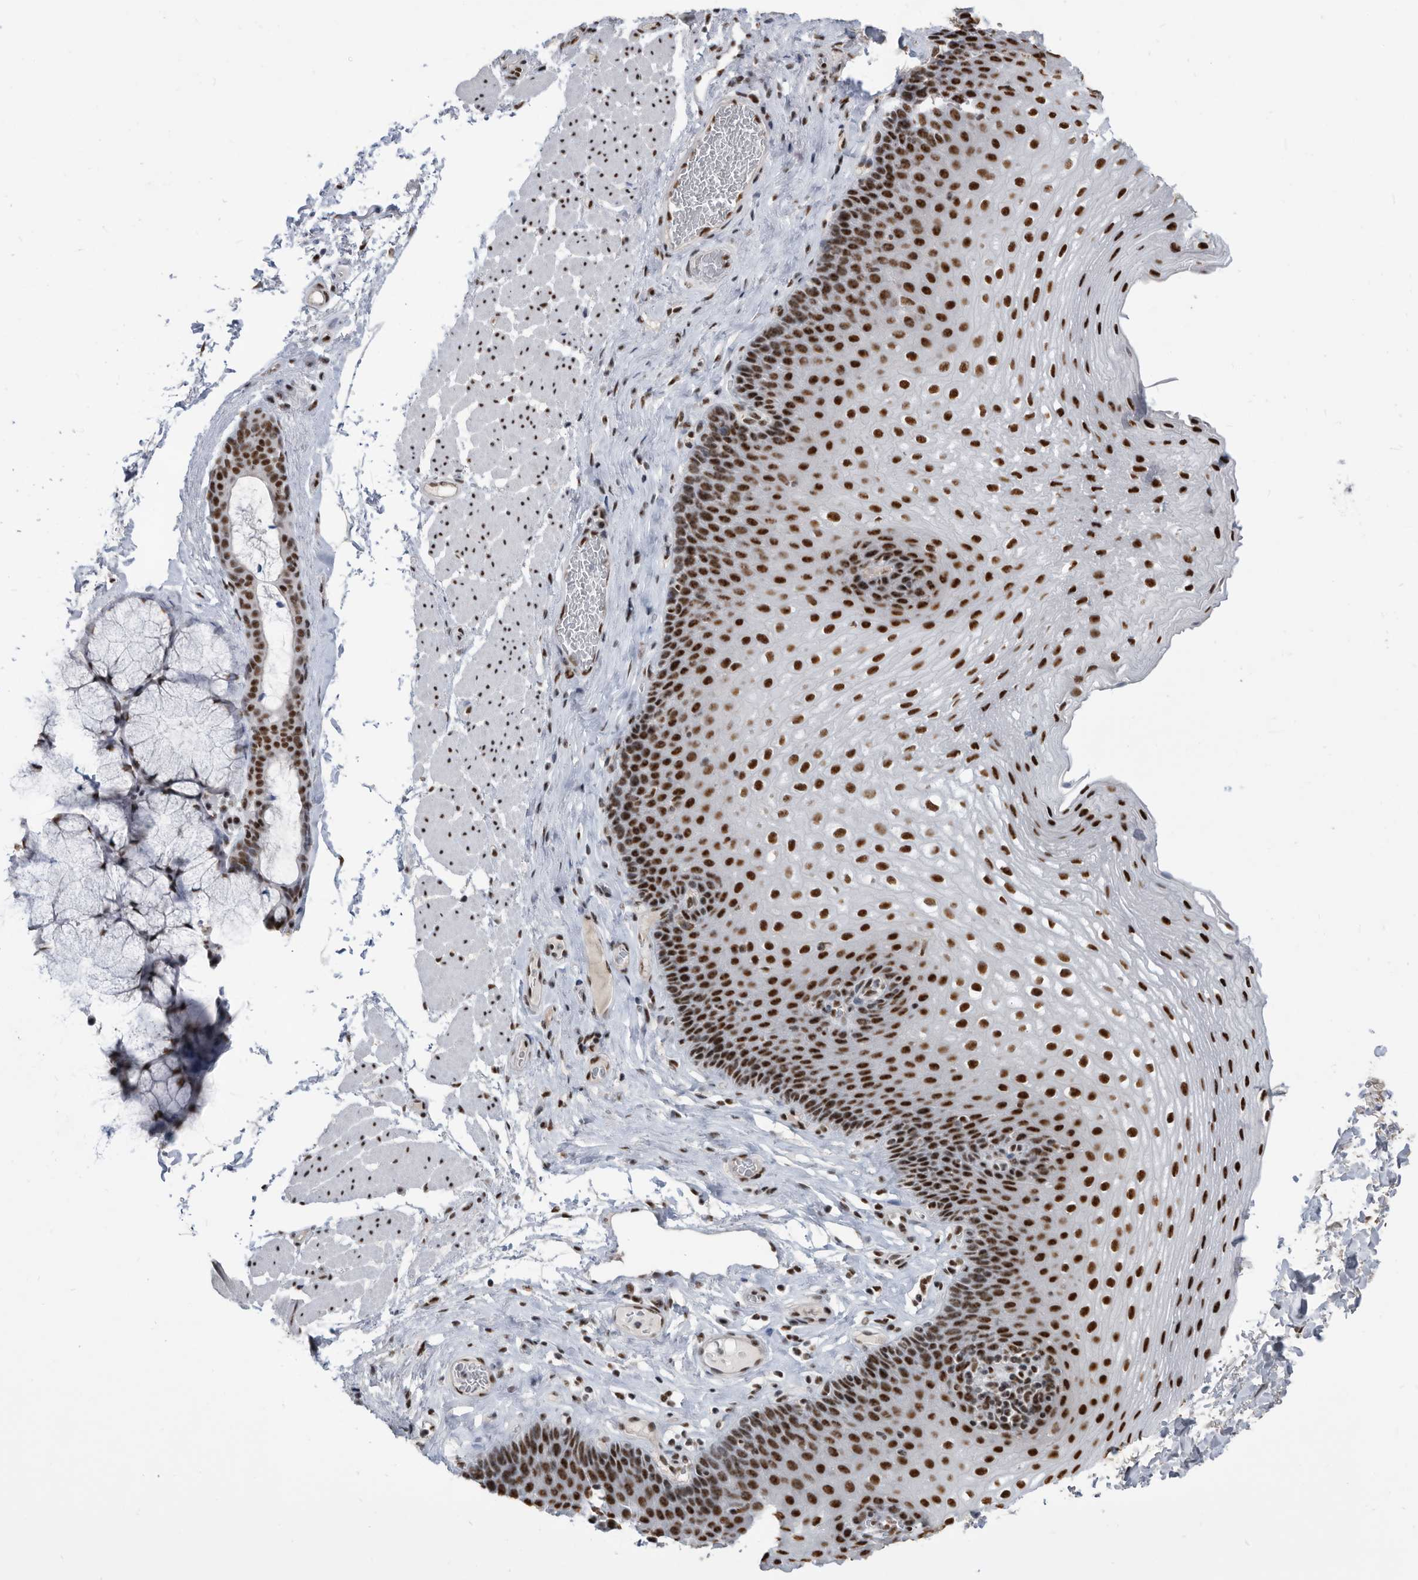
{"staining": {"intensity": "strong", "quantity": ">75%", "location": "nuclear"}, "tissue": "esophagus", "cell_type": "Squamous epithelial cells", "image_type": "normal", "snomed": [{"axis": "morphology", "description": "Normal tissue, NOS"}, {"axis": "topography", "description": "Esophagus"}], "caption": "Strong nuclear staining is identified in about >75% of squamous epithelial cells in normal esophagus. (brown staining indicates protein expression, while blue staining denotes nuclei).", "gene": "SF3A1", "patient": {"sex": "female", "age": 66}}